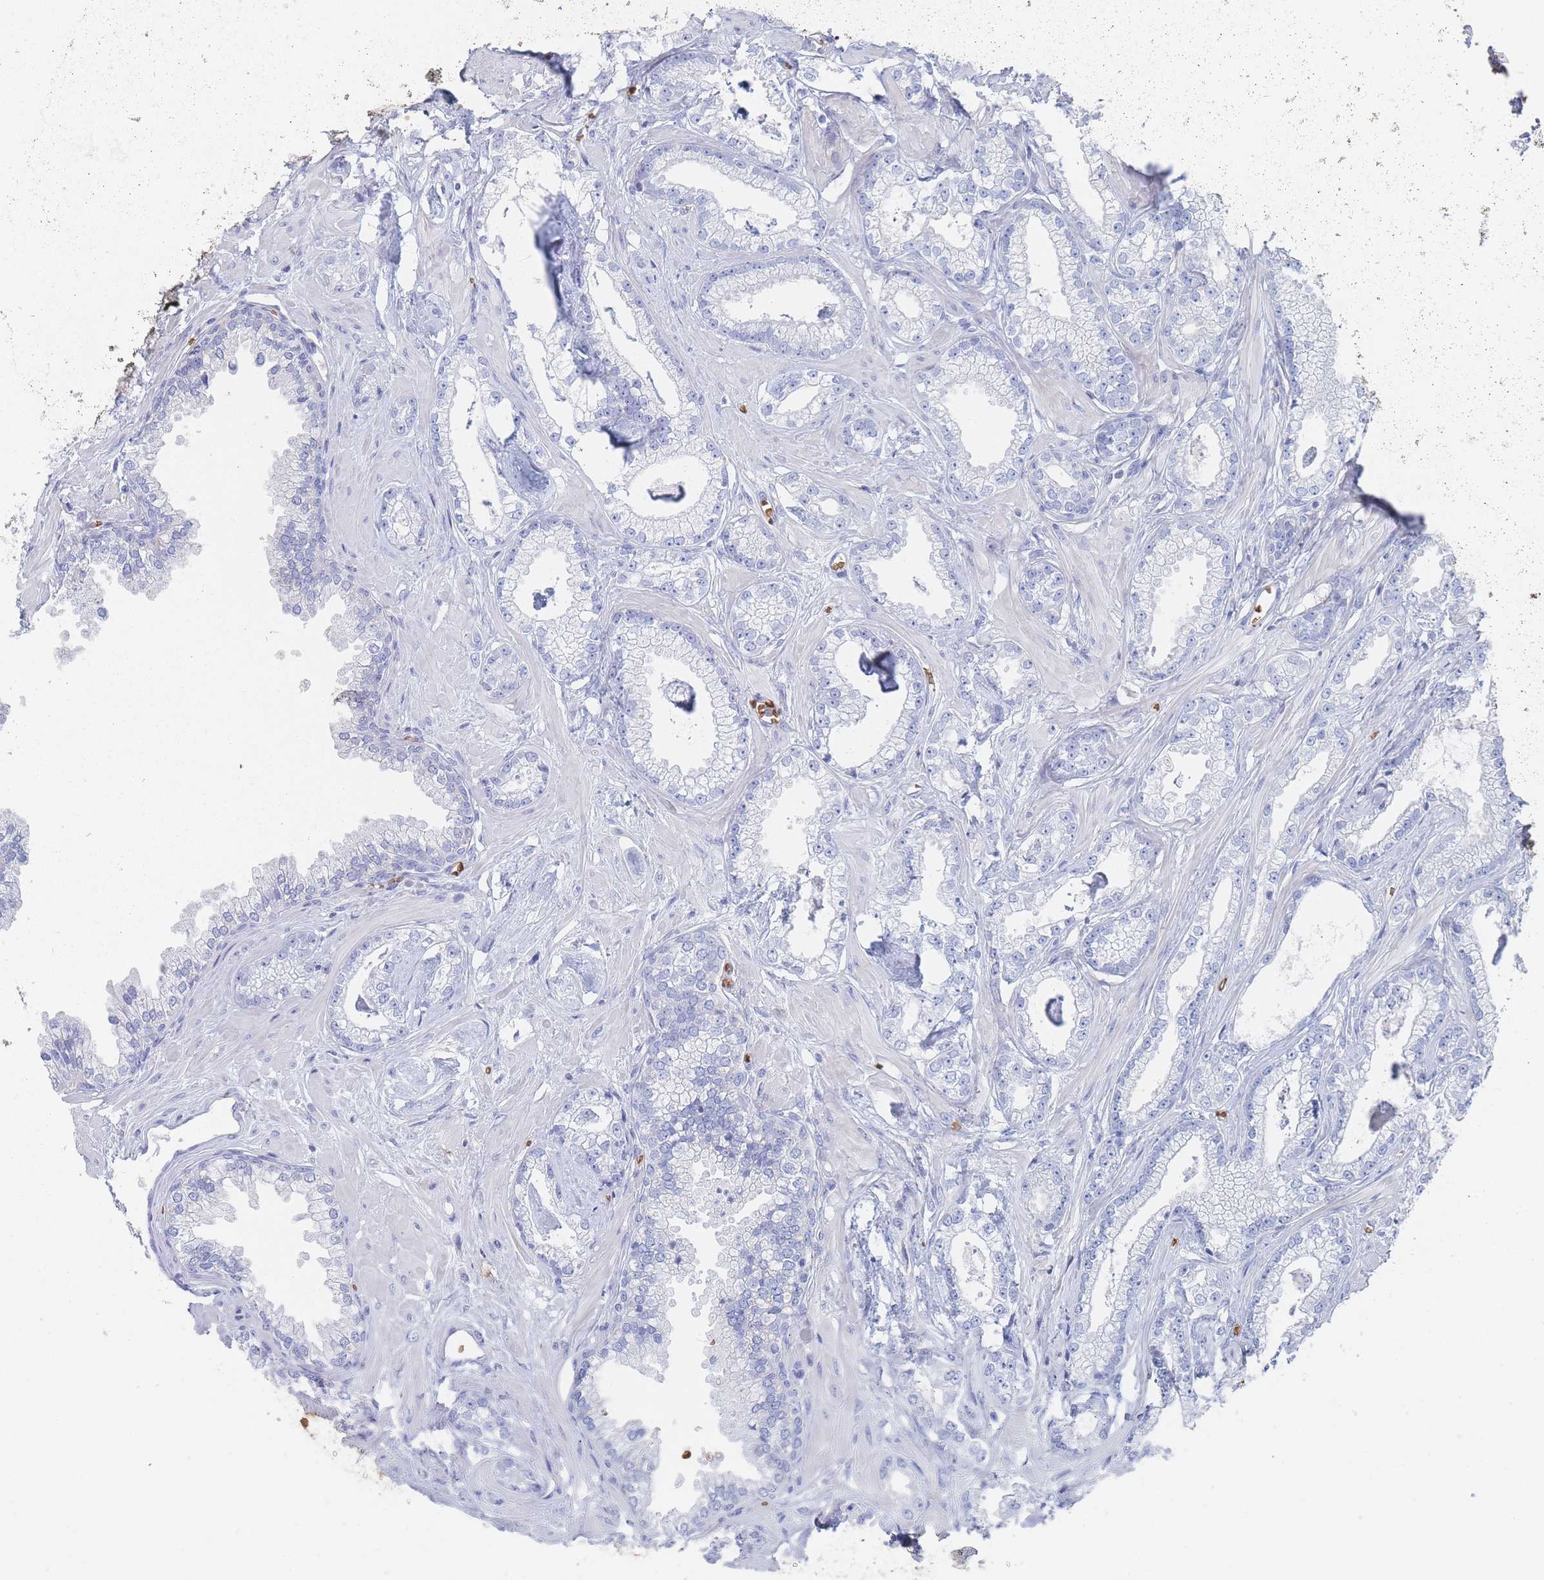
{"staining": {"intensity": "negative", "quantity": "none", "location": "none"}, "tissue": "prostate cancer", "cell_type": "Tumor cells", "image_type": "cancer", "snomed": [{"axis": "morphology", "description": "Adenocarcinoma, Low grade"}, {"axis": "topography", "description": "Prostate"}], "caption": "The IHC photomicrograph has no significant expression in tumor cells of adenocarcinoma (low-grade) (prostate) tissue.", "gene": "SLC2A1", "patient": {"sex": "male", "age": 60}}